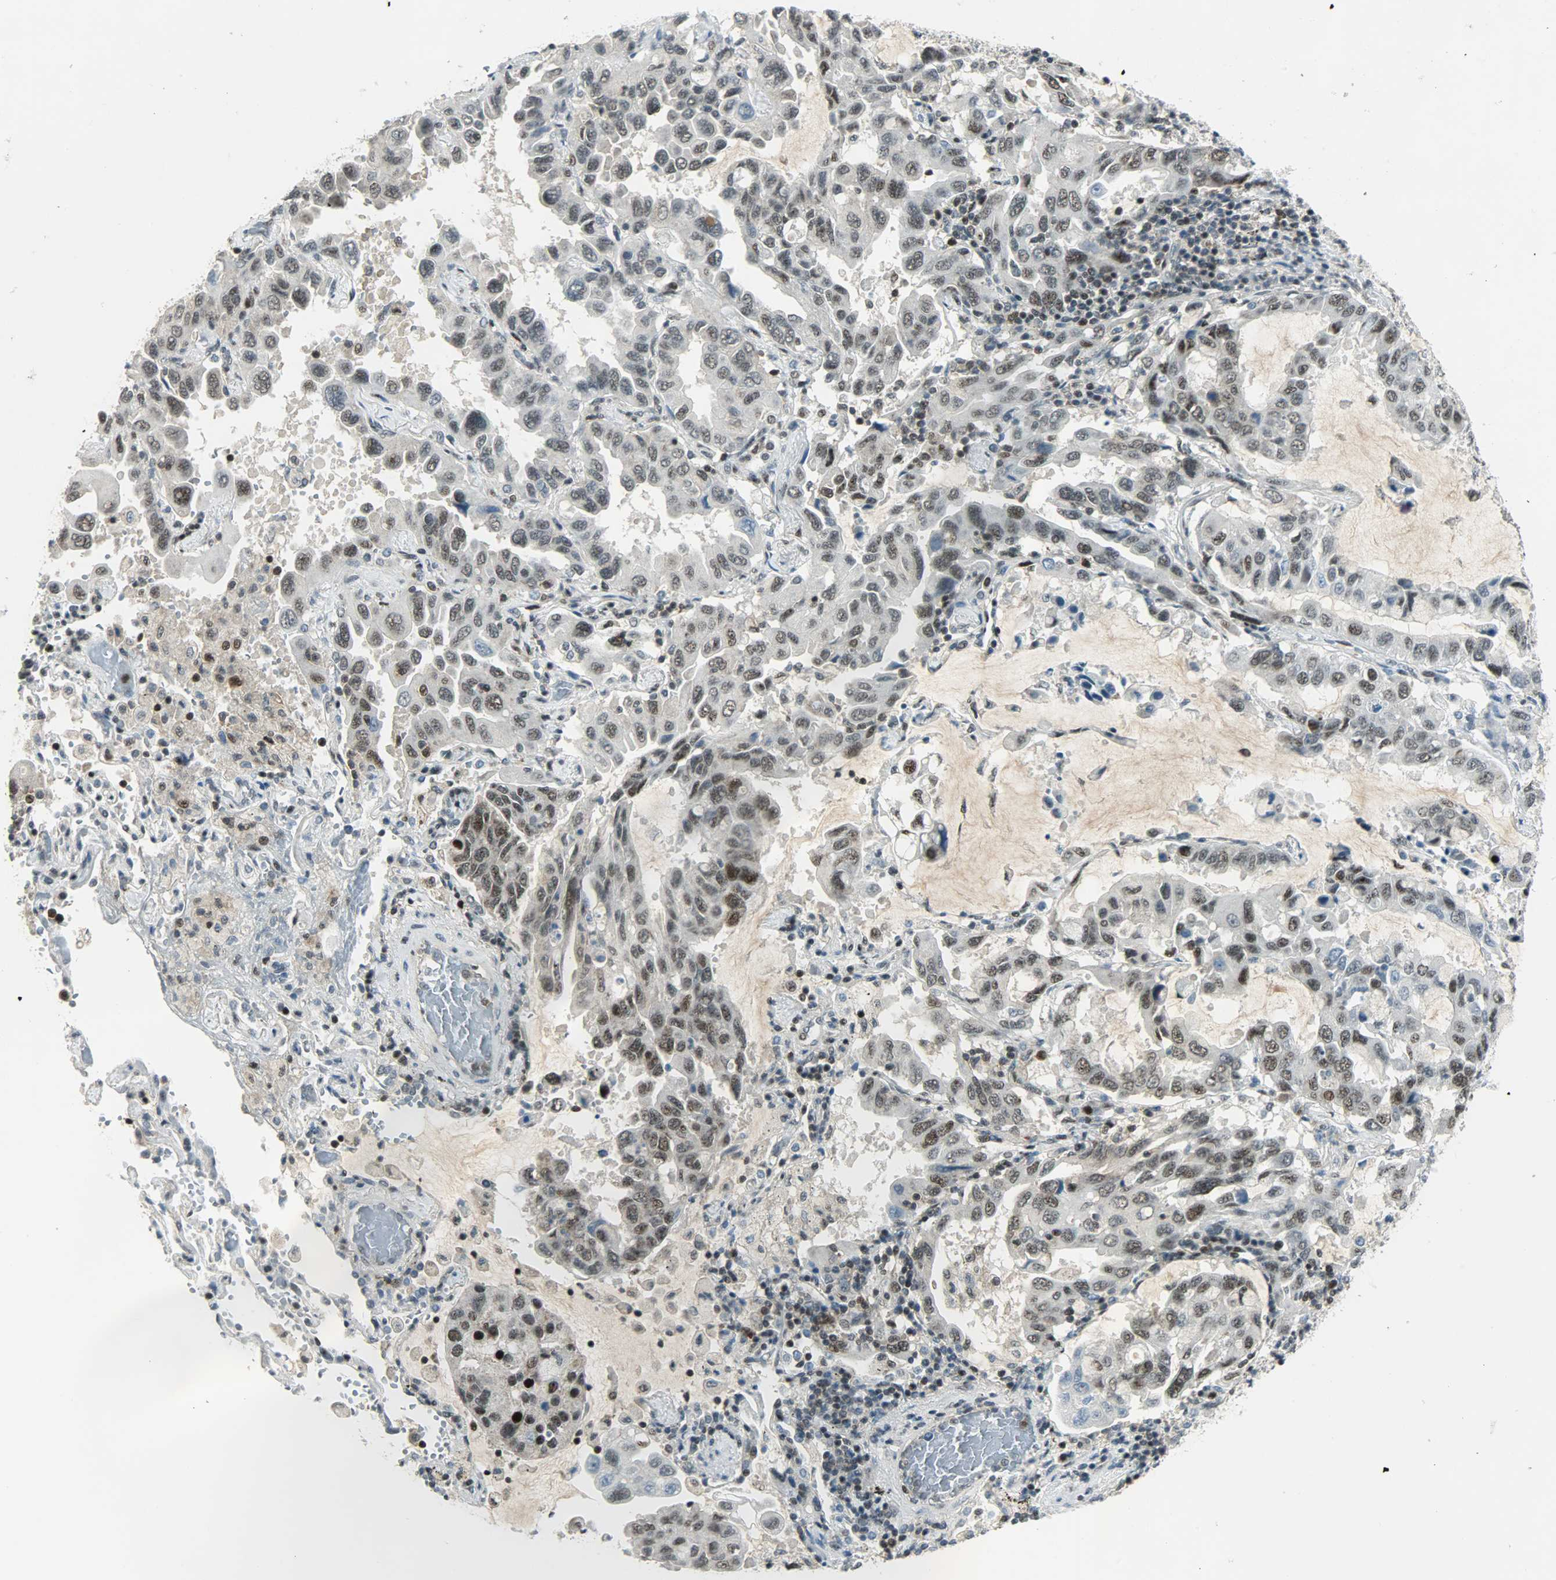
{"staining": {"intensity": "weak", "quantity": "25%-75%", "location": "nuclear"}, "tissue": "lung cancer", "cell_type": "Tumor cells", "image_type": "cancer", "snomed": [{"axis": "morphology", "description": "Adenocarcinoma, NOS"}, {"axis": "topography", "description": "Lung"}], "caption": "IHC staining of lung adenocarcinoma, which reveals low levels of weak nuclear positivity in about 25%-75% of tumor cells indicating weak nuclear protein positivity. The staining was performed using DAB (3,3'-diaminobenzidine) (brown) for protein detection and nuclei were counterstained in hematoxylin (blue).", "gene": "IL15", "patient": {"sex": "male", "age": 64}}